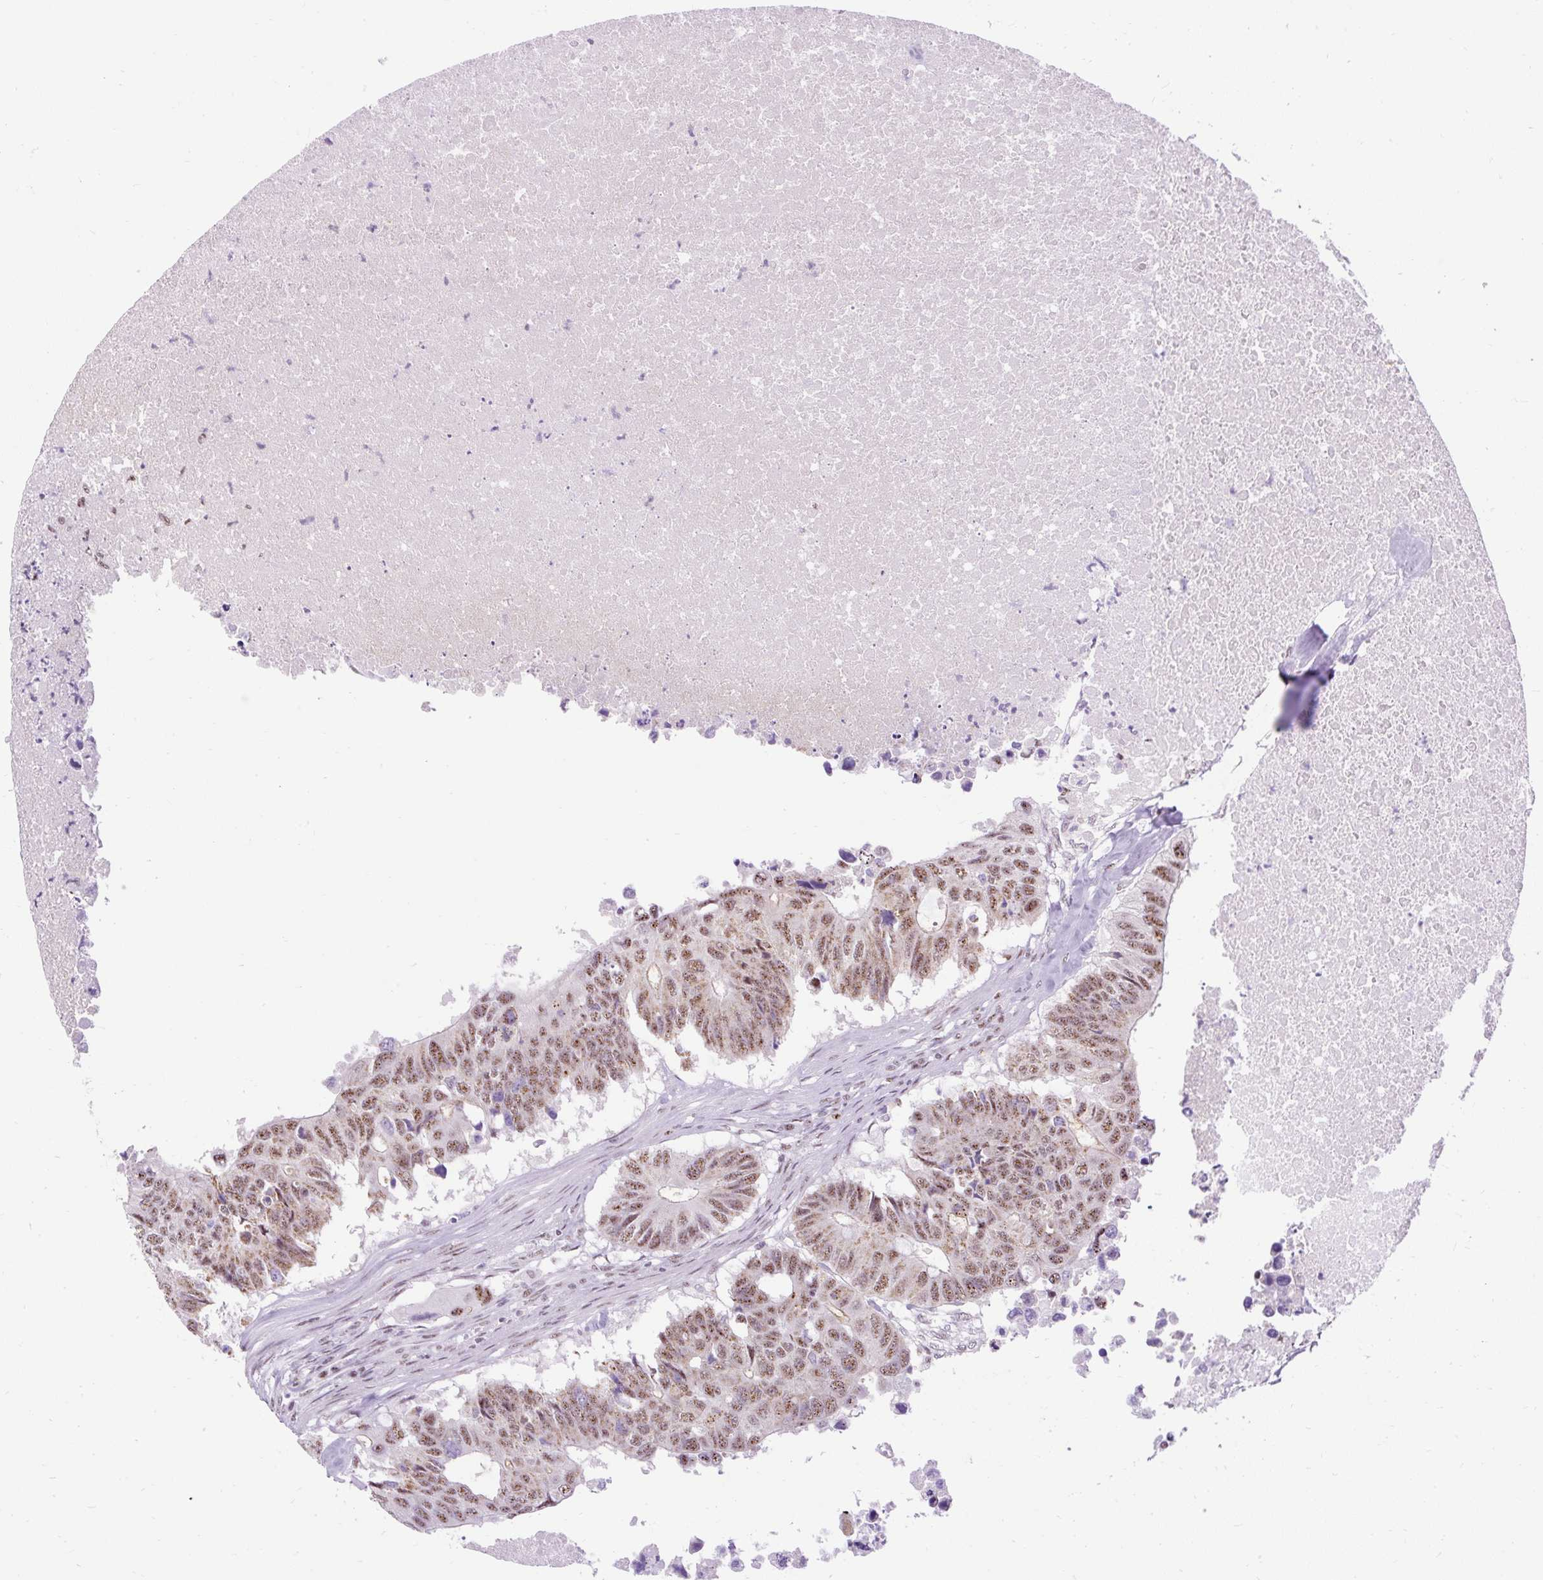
{"staining": {"intensity": "moderate", "quantity": ">75%", "location": "nuclear"}, "tissue": "colorectal cancer", "cell_type": "Tumor cells", "image_type": "cancer", "snomed": [{"axis": "morphology", "description": "Adenocarcinoma, NOS"}, {"axis": "topography", "description": "Colon"}], "caption": "A histopathology image showing moderate nuclear staining in about >75% of tumor cells in colorectal cancer, as visualized by brown immunohistochemical staining.", "gene": "SMC5", "patient": {"sex": "male", "age": 71}}